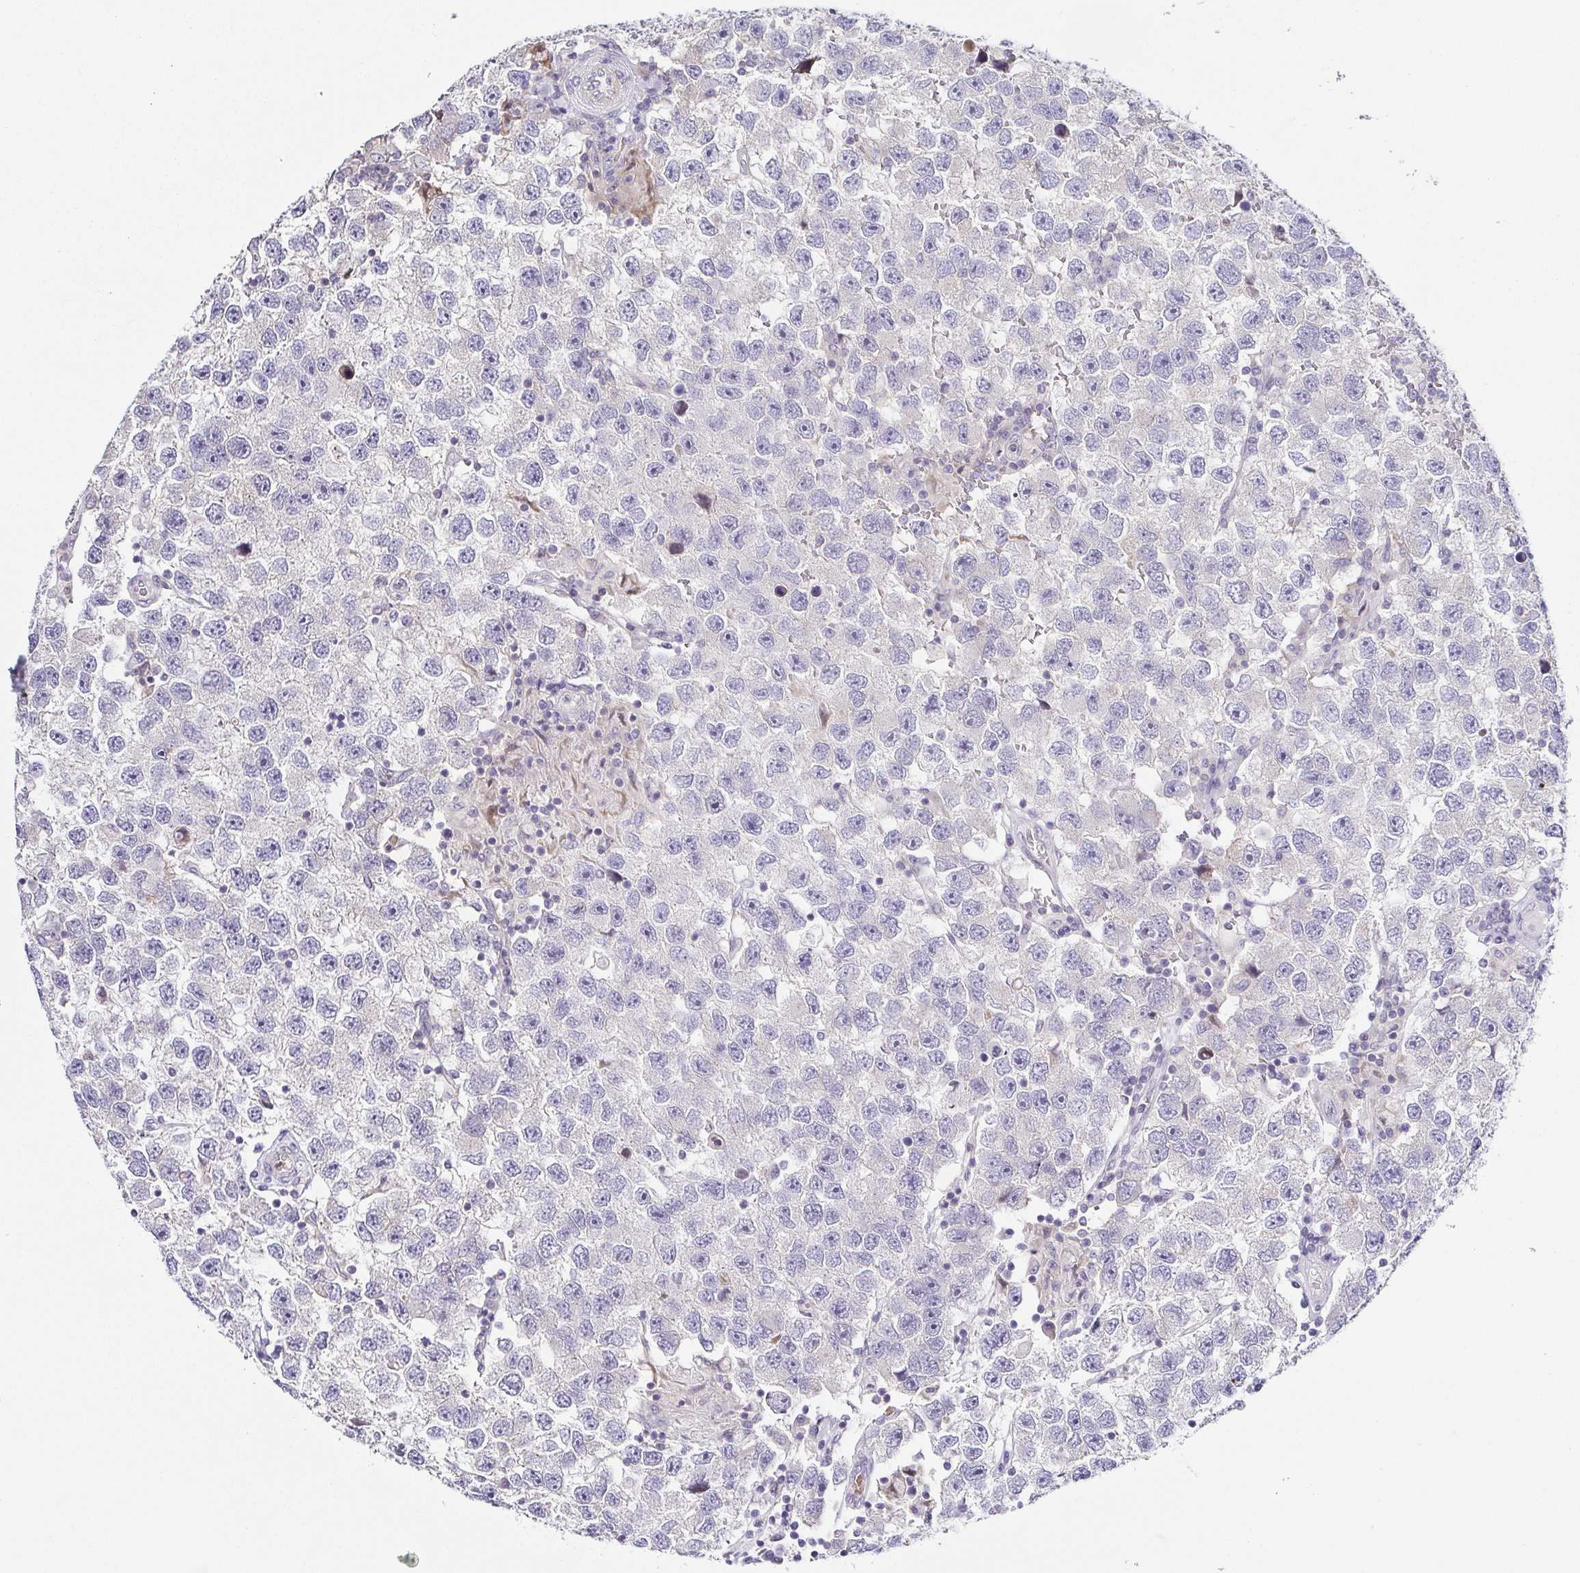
{"staining": {"intensity": "negative", "quantity": "none", "location": "none"}, "tissue": "testis cancer", "cell_type": "Tumor cells", "image_type": "cancer", "snomed": [{"axis": "morphology", "description": "Seminoma, NOS"}, {"axis": "topography", "description": "Testis"}], "caption": "Image shows no significant protein staining in tumor cells of testis seminoma. (Stains: DAB (3,3'-diaminobenzidine) immunohistochemistry with hematoxylin counter stain, Microscopy: brightfield microscopy at high magnification).", "gene": "FAM162B", "patient": {"sex": "male", "age": 26}}